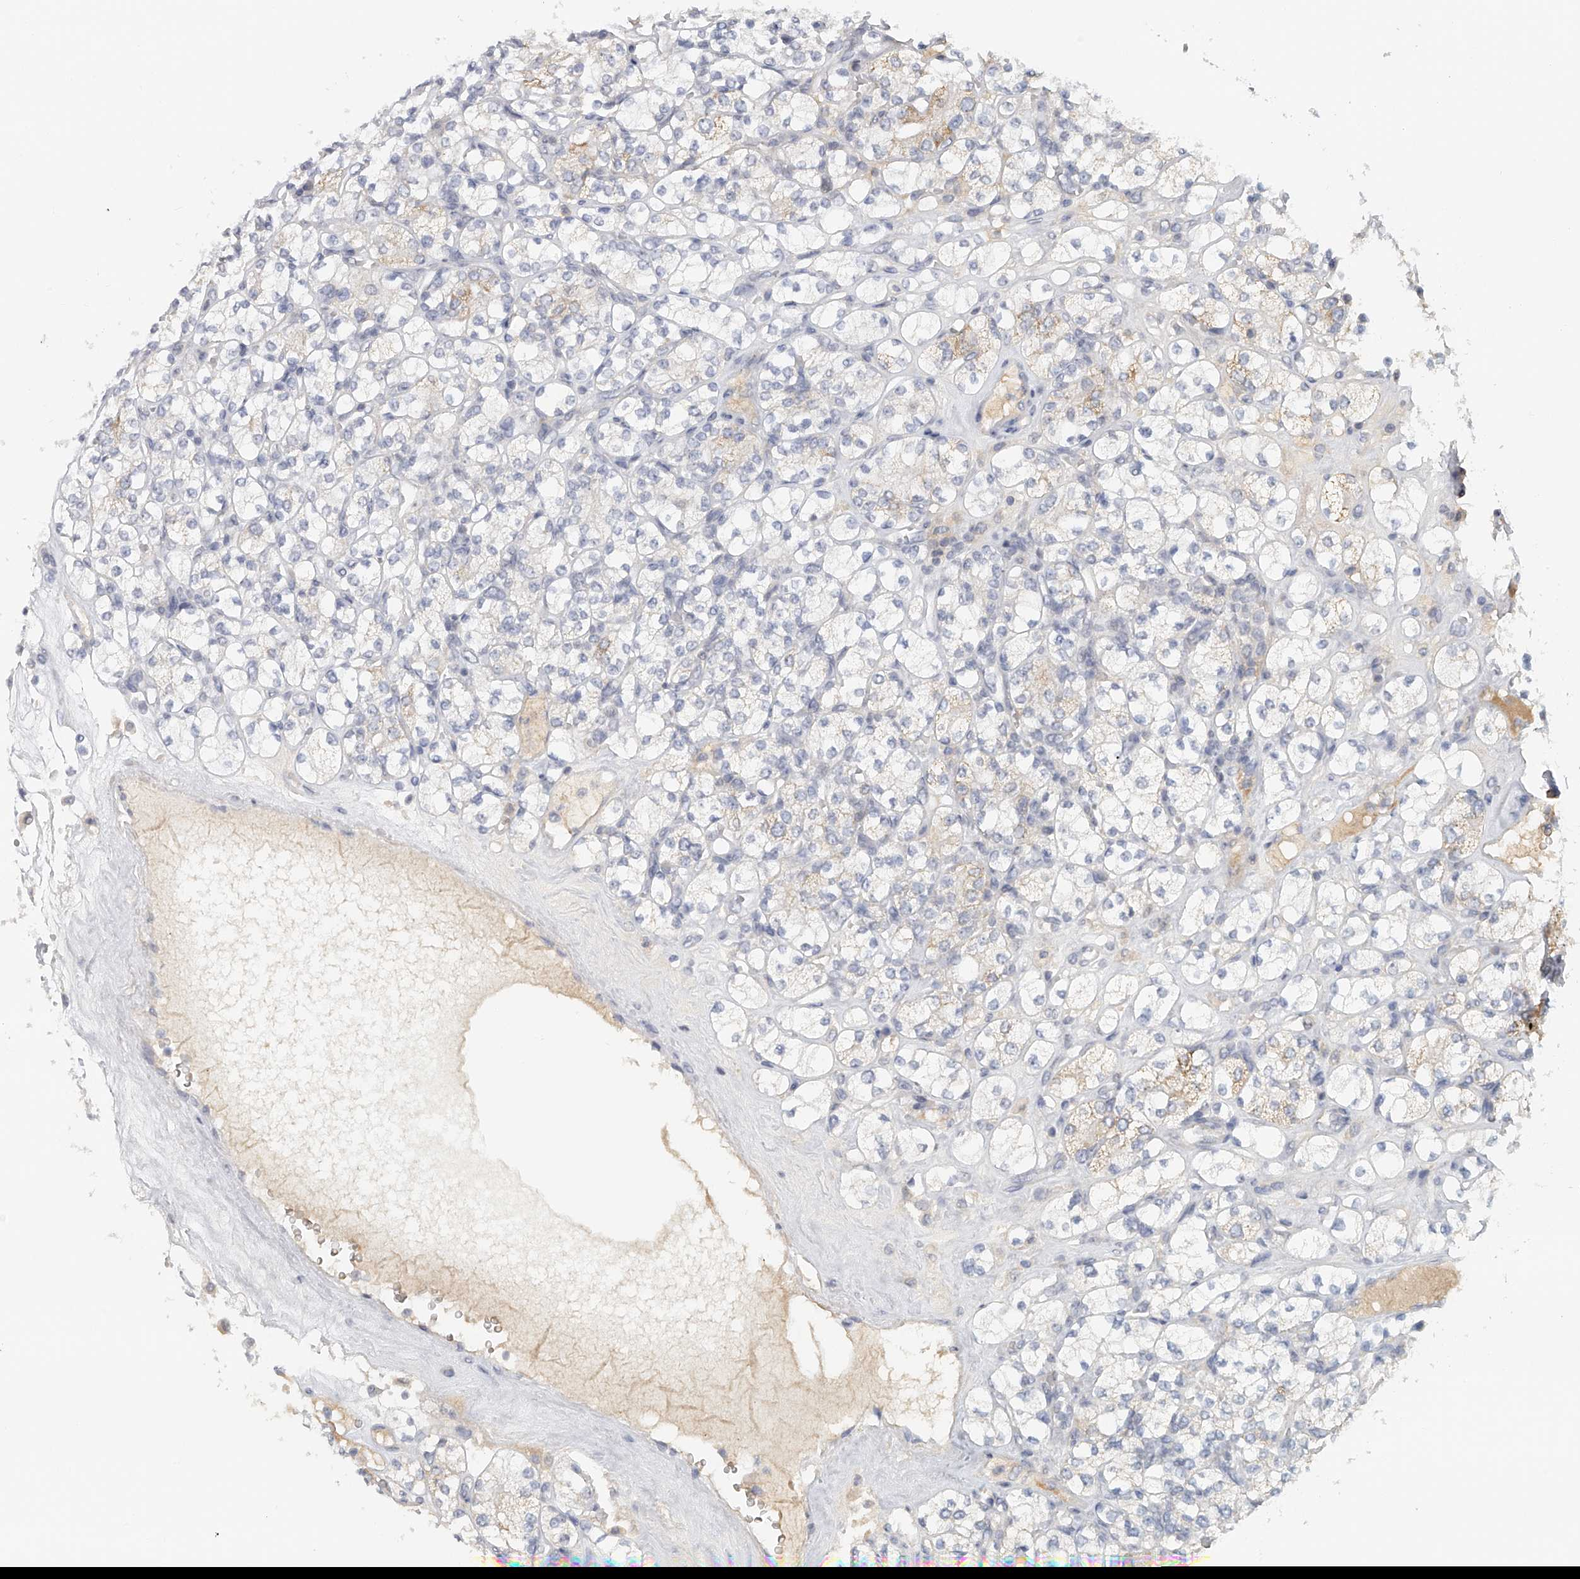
{"staining": {"intensity": "weak", "quantity": "<25%", "location": "cytoplasmic/membranous"}, "tissue": "renal cancer", "cell_type": "Tumor cells", "image_type": "cancer", "snomed": [{"axis": "morphology", "description": "Adenocarcinoma, NOS"}, {"axis": "topography", "description": "Kidney"}], "caption": "Micrograph shows no significant protein staining in tumor cells of renal cancer. Brightfield microscopy of immunohistochemistry (IHC) stained with DAB (brown) and hematoxylin (blue), captured at high magnification.", "gene": "DDX43", "patient": {"sex": "male", "age": 77}}